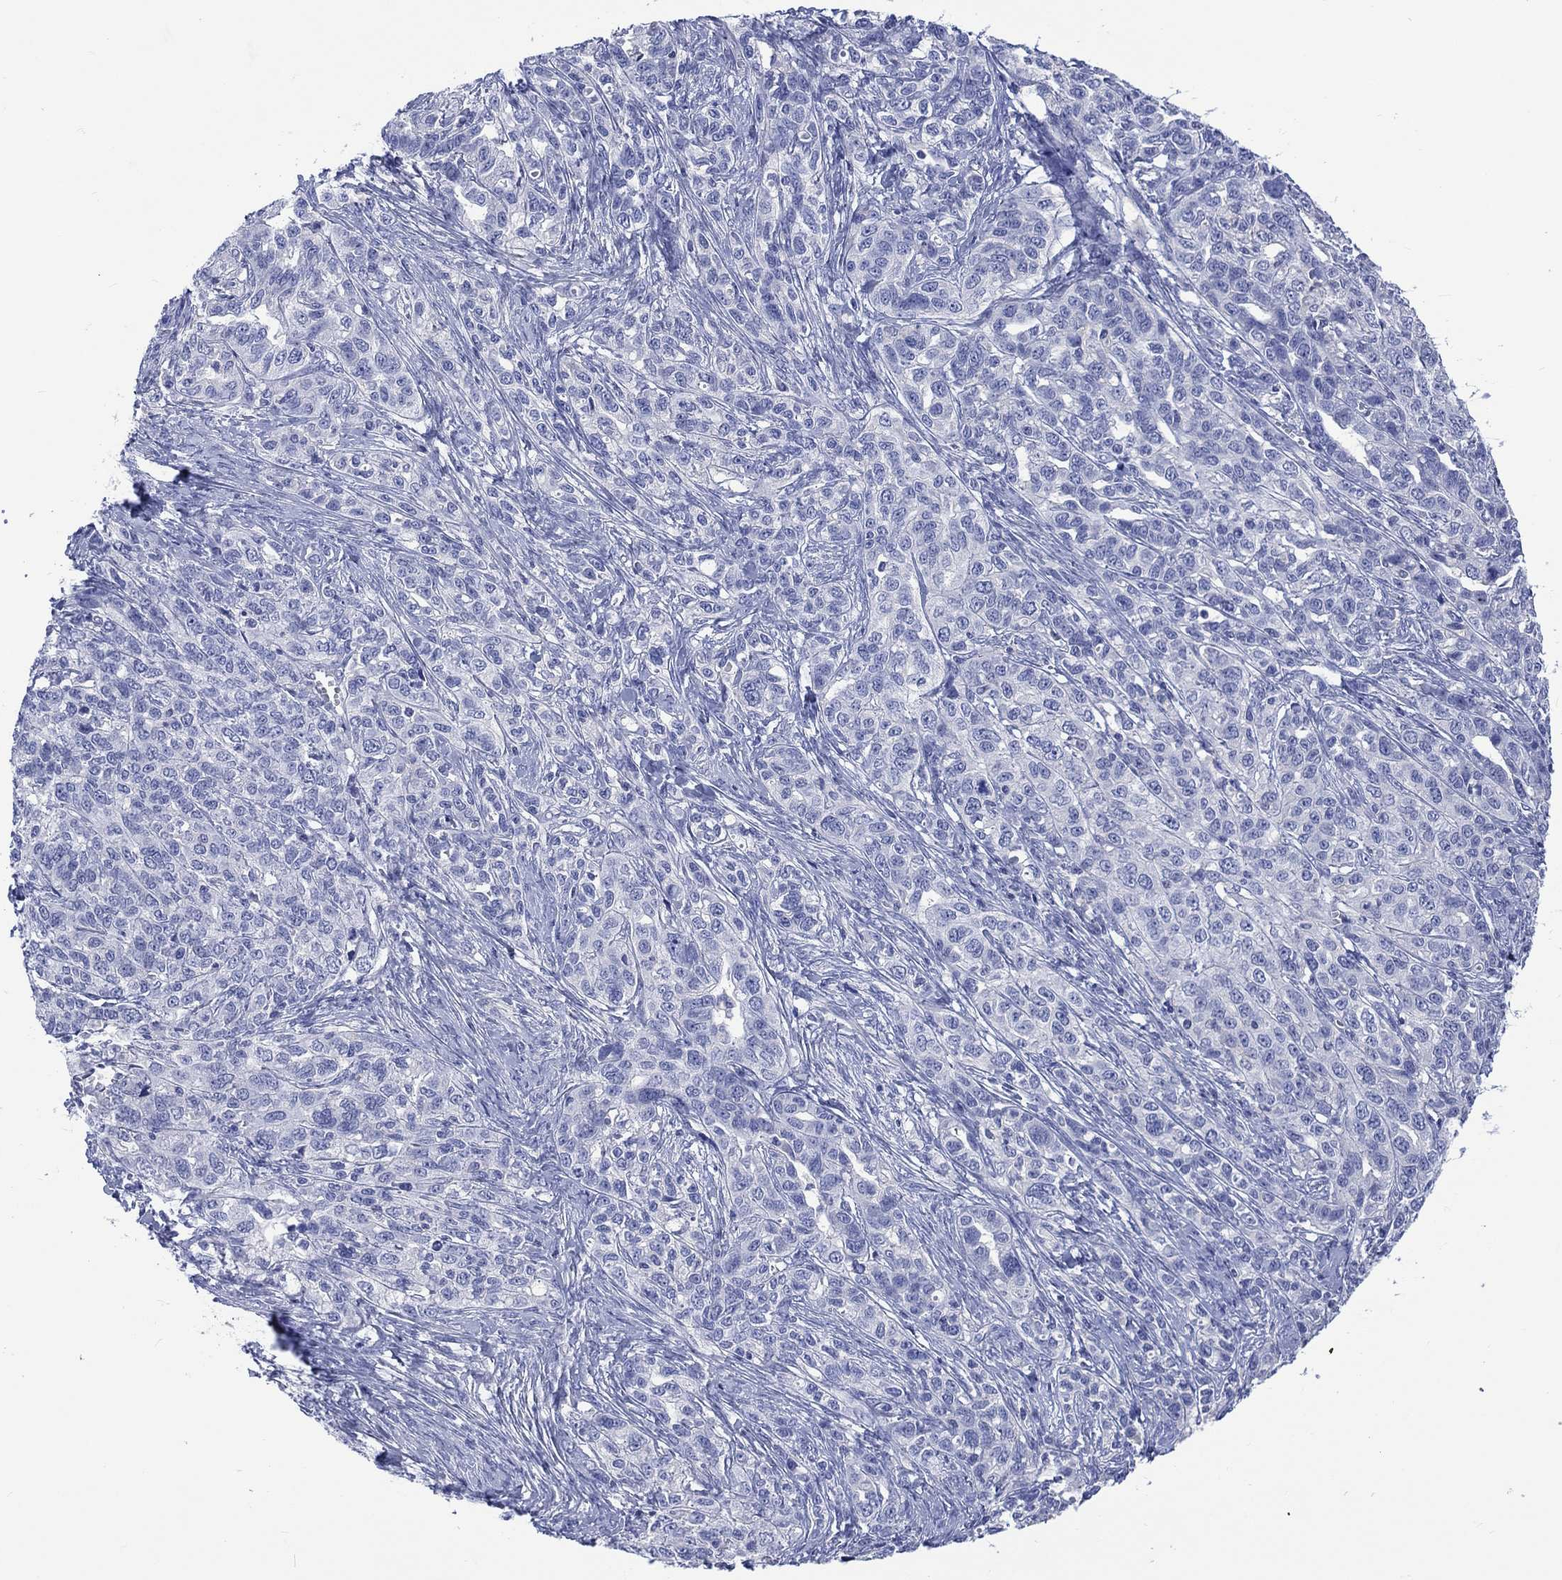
{"staining": {"intensity": "negative", "quantity": "none", "location": "none"}, "tissue": "ovarian cancer", "cell_type": "Tumor cells", "image_type": "cancer", "snomed": [{"axis": "morphology", "description": "Cystadenocarcinoma, serous, NOS"}, {"axis": "topography", "description": "Ovary"}], "caption": "A photomicrograph of human ovarian cancer (serous cystadenocarcinoma) is negative for staining in tumor cells. The staining was performed using DAB to visualize the protein expression in brown, while the nuclei were stained in blue with hematoxylin (Magnification: 20x).", "gene": "TOMM20L", "patient": {"sex": "female", "age": 71}}